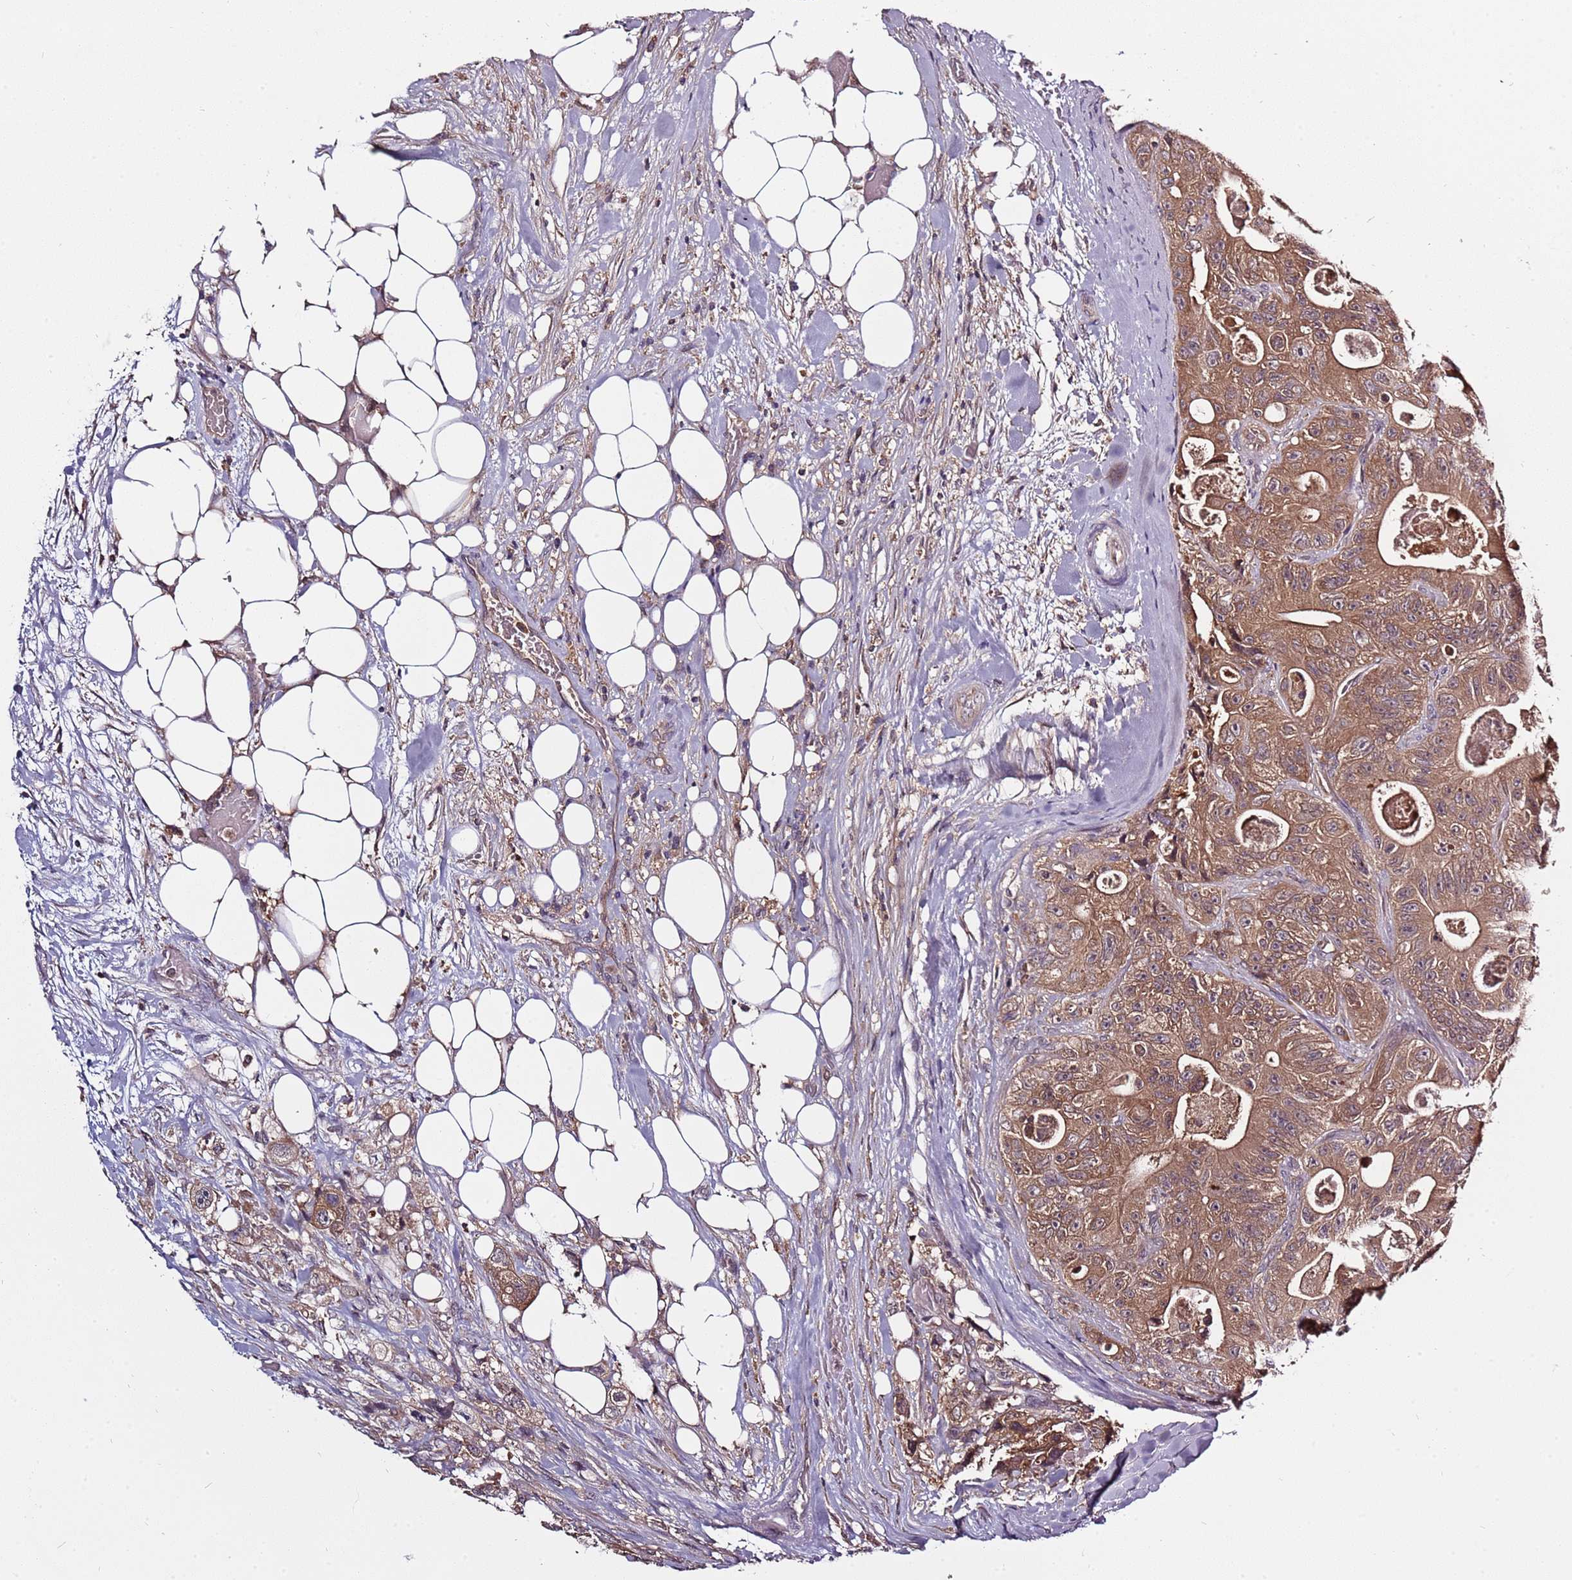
{"staining": {"intensity": "moderate", "quantity": ">75%", "location": "cytoplasmic/membranous"}, "tissue": "colorectal cancer", "cell_type": "Tumor cells", "image_type": "cancer", "snomed": [{"axis": "morphology", "description": "Adenocarcinoma, NOS"}, {"axis": "topography", "description": "Colon"}], "caption": "Immunohistochemical staining of adenocarcinoma (colorectal) exhibits medium levels of moderate cytoplasmic/membranous protein staining in approximately >75% of tumor cells.", "gene": "USP32", "patient": {"sex": "female", "age": 46}}